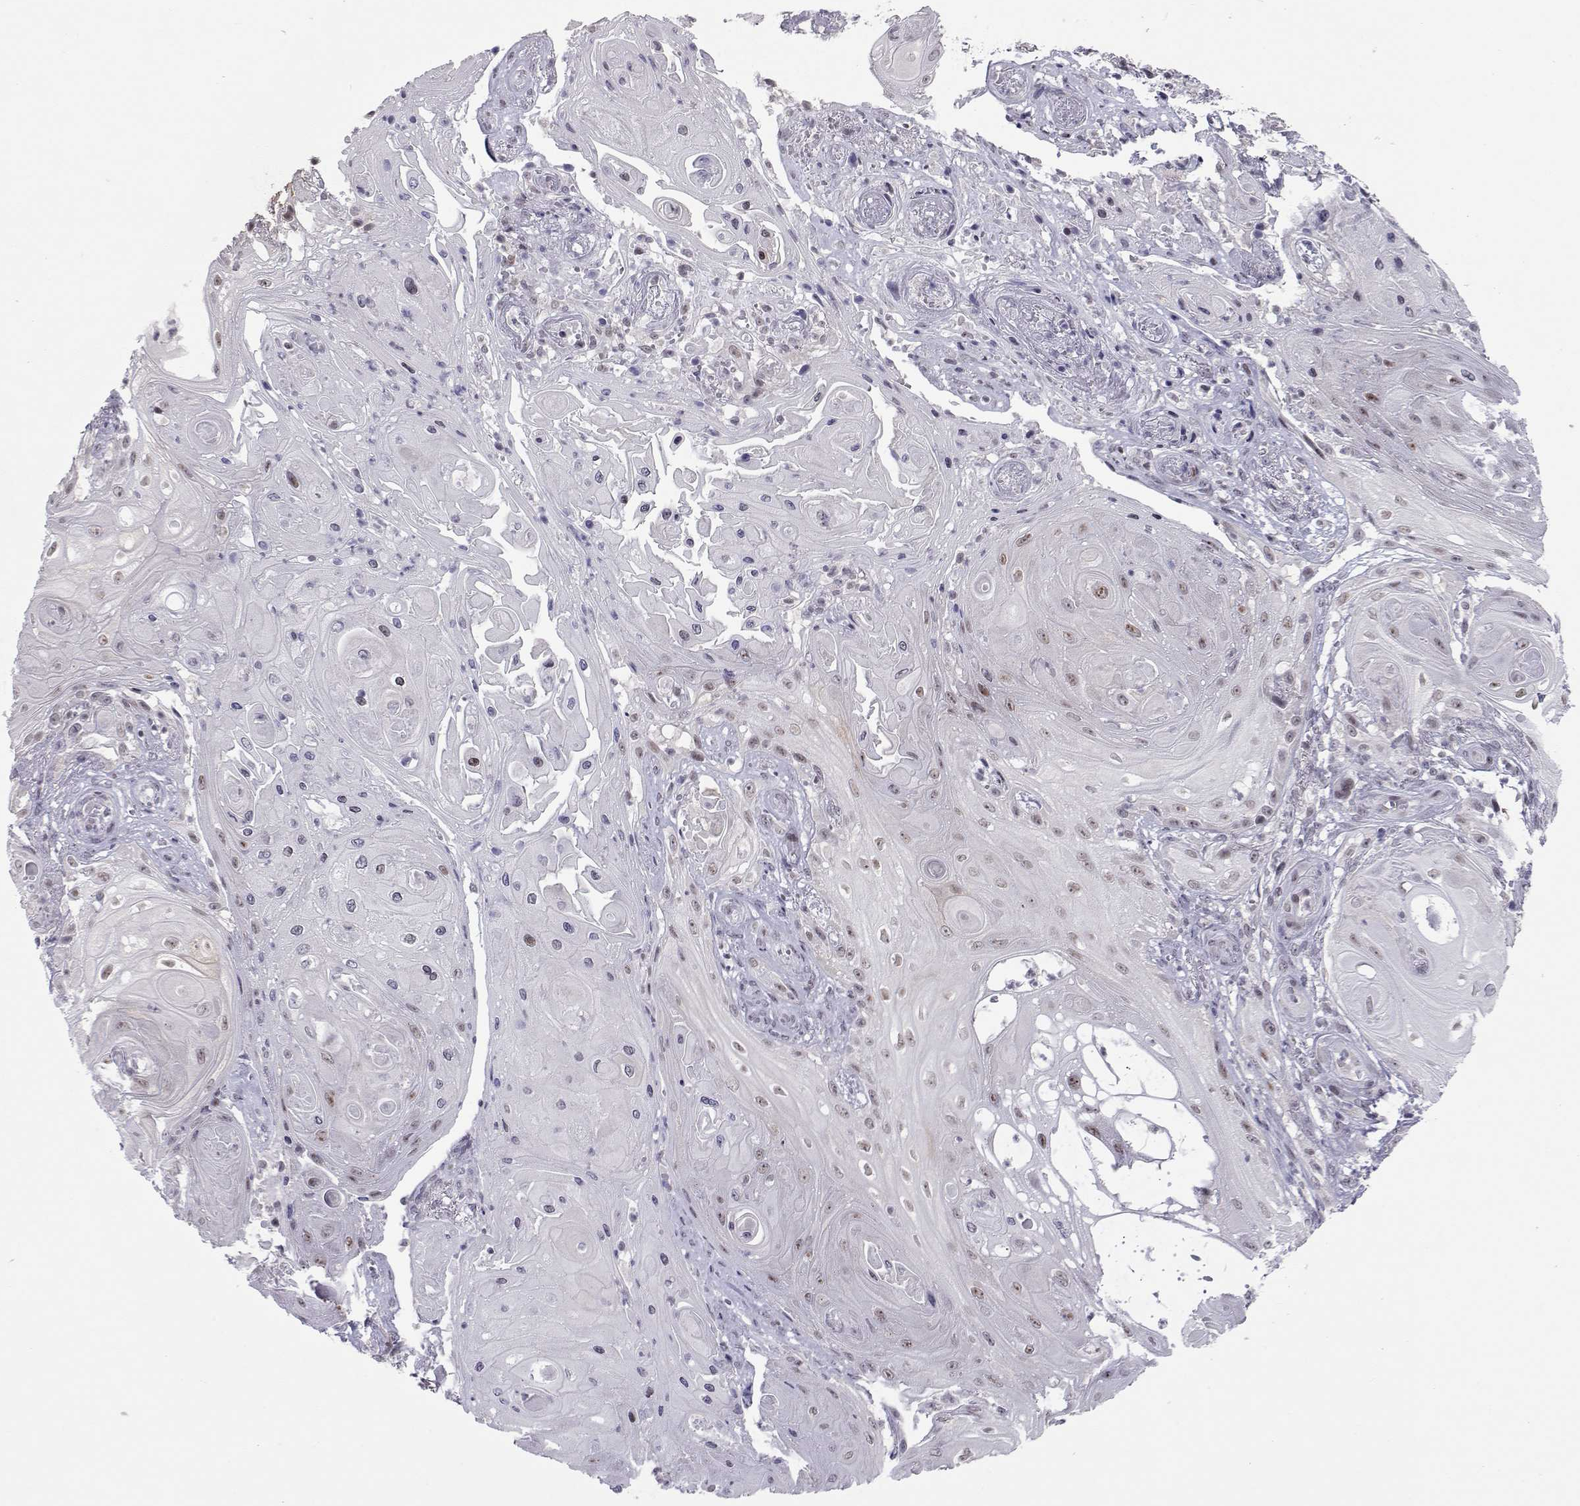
{"staining": {"intensity": "negative", "quantity": "none", "location": "none"}, "tissue": "skin cancer", "cell_type": "Tumor cells", "image_type": "cancer", "snomed": [{"axis": "morphology", "description": "Squamous cell carcinoma, NOS"}, {"axis": "topography", "description": "Skin"}], "caption": "A micrograph of skin cancer (squamous cell carcinoma) stained for a protein shows no brown staining in tumor cells. Brightfield microscopy of immunohistochemistry (IHC) stained with DAB (brown) and hematoxylin (blue), captured at high magnification.", "gene": "SIX6", "patient": {"sex": "male", "age": 62}}